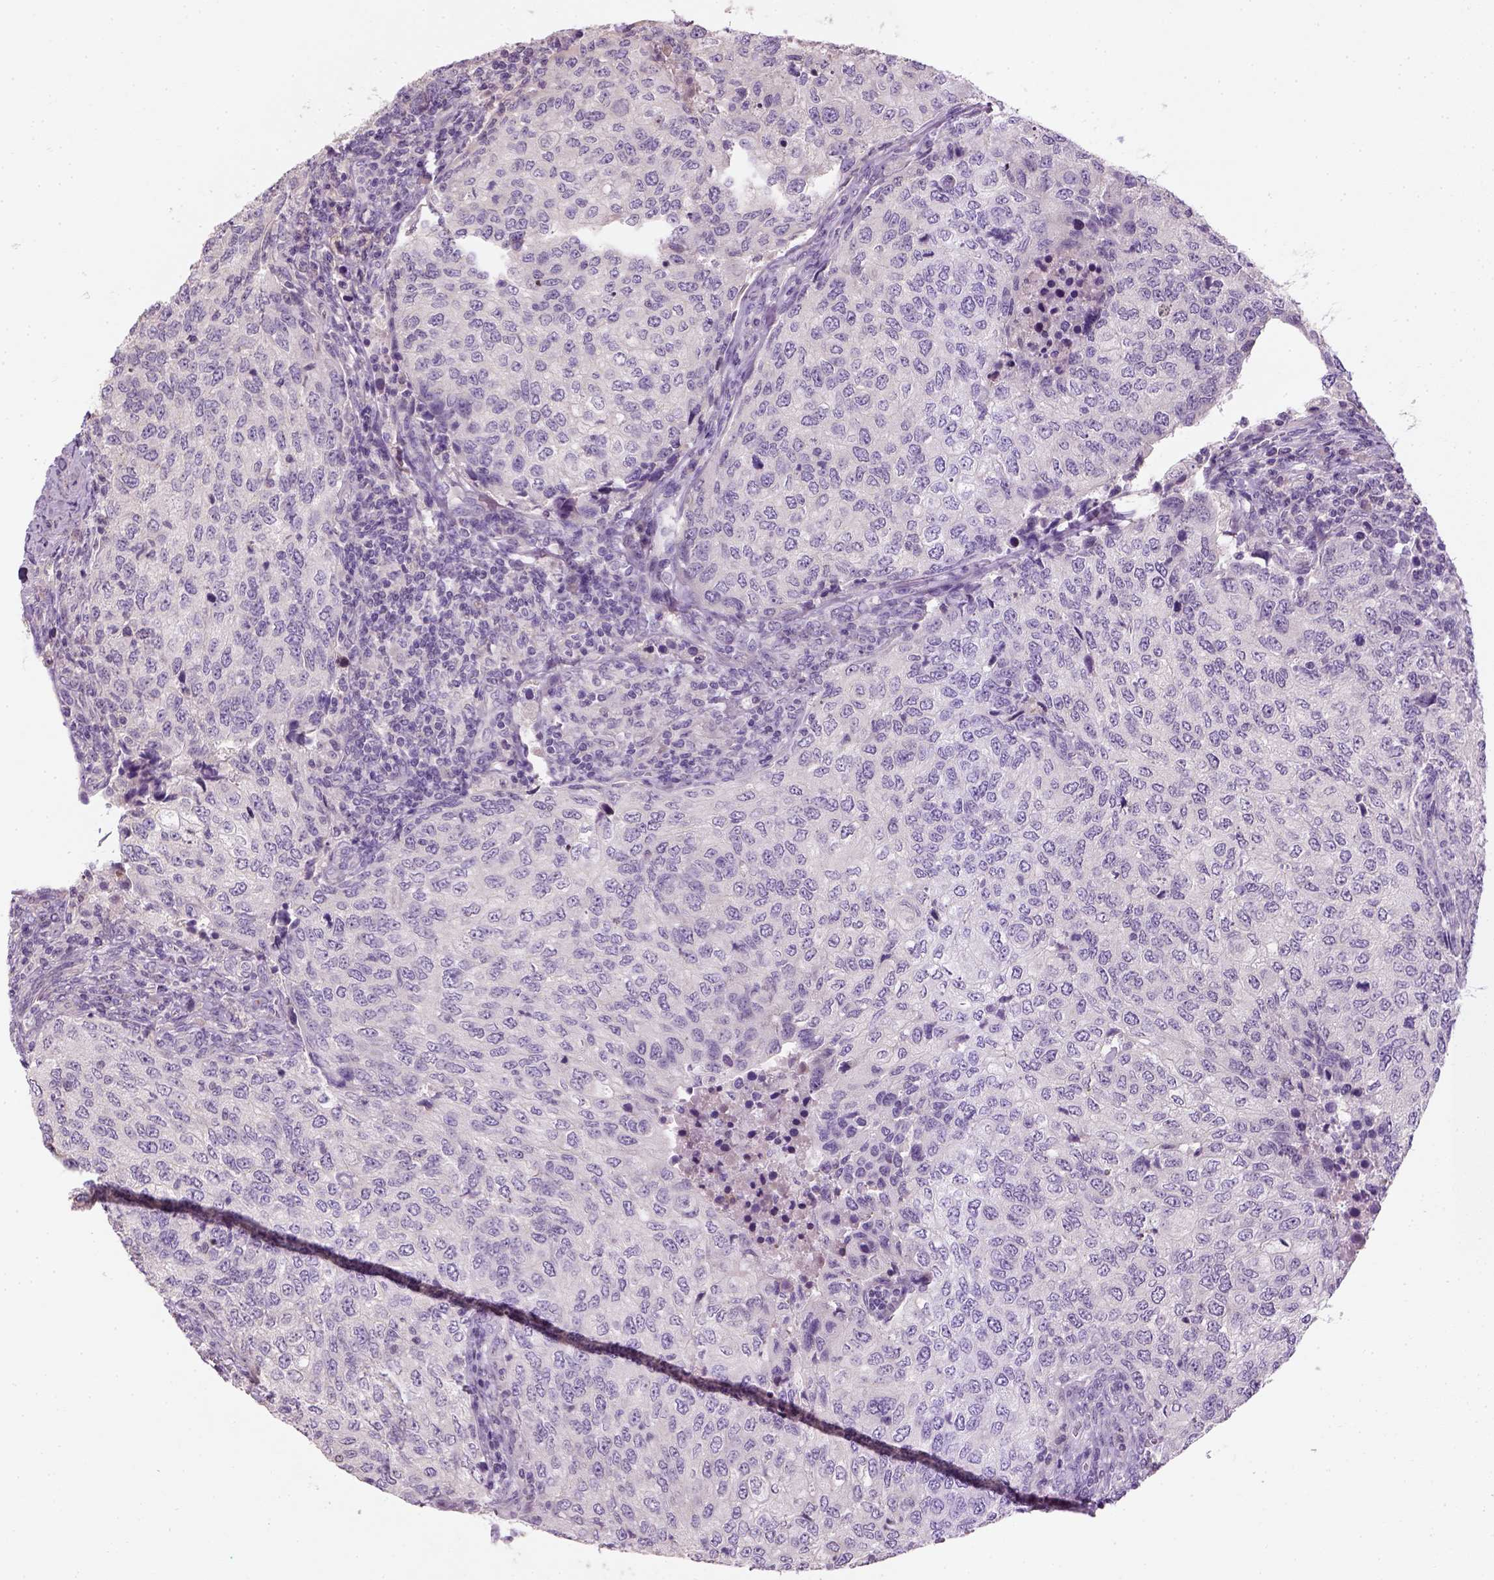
{"staining": {"intensity": "negative", "quantity": "none", "location": "none"}, "tissue": "urothelial cancer", "cell_type": "Tumor cells", "image_type": "cancer", "snomed": [{"axis": "morphology", "description": "Urothelial carcinoma, High grade"}, {"axis": "topography", "description": "Urinary bladder"}], "caption": "Immunohistochemical staining of urothelial carcinoma (high-grade) displays no significant expression in tumor cells.", "gene": "NUDT6", "patient": {"sex": "female", "age": 78}}